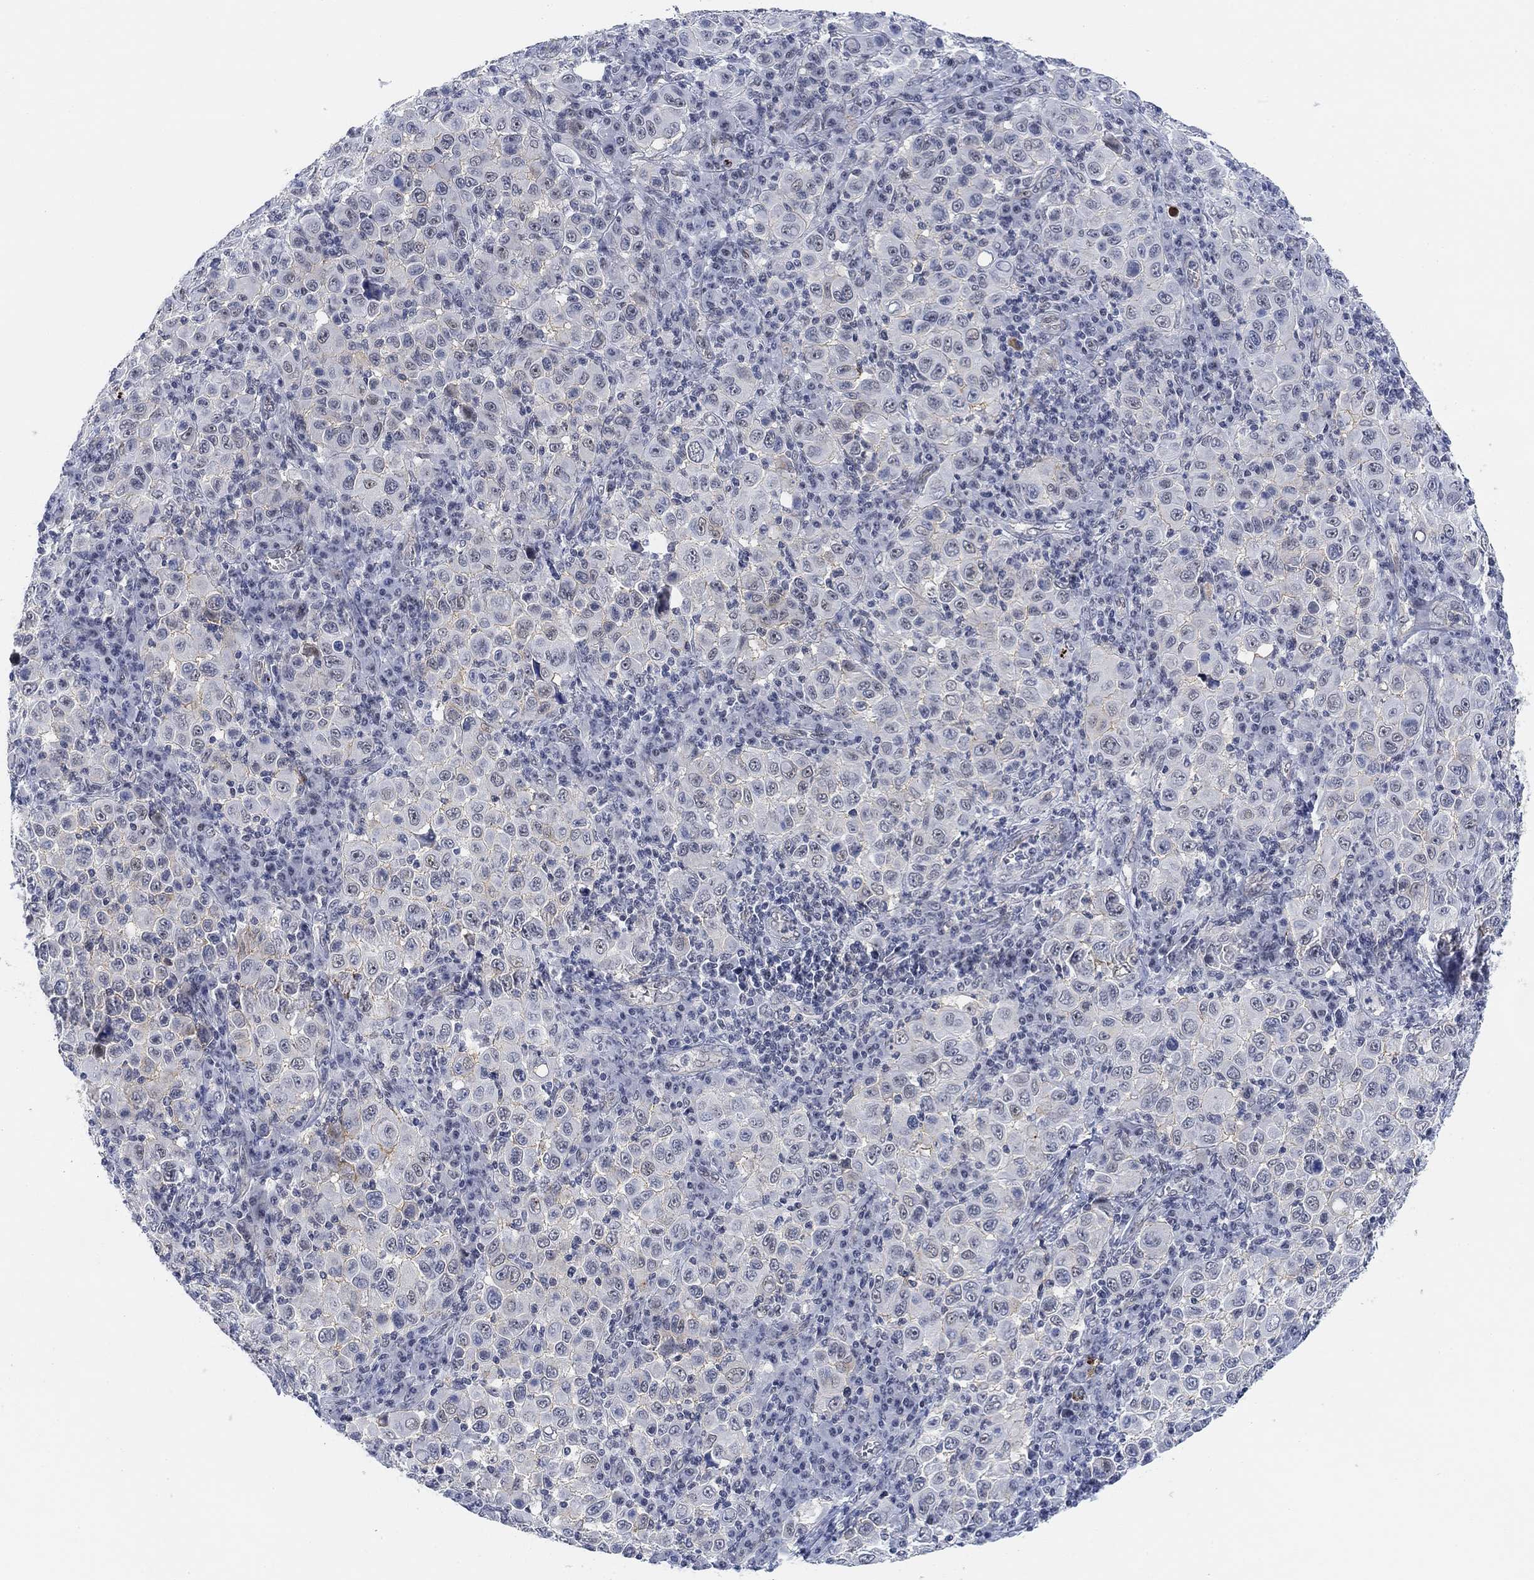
{"staining": {"intensity": "negative", "quantity": "none", "location": "none"}, "tissue": "melanoma", "cell_type": "Tumor cells", "image_type": "cancer", "snomed": [{"axis": "morphology", "description": "Malignant melanoma, NOS"}, {"axis": "topography", "description": "Skin"}], "caption": "Human malignant melanoma stained for a protein using immunohistochemistry (IHC) displays no positivity in tumor cells.", "gene": "PAX6", "patient": {"sex": "female", "age": 57}}